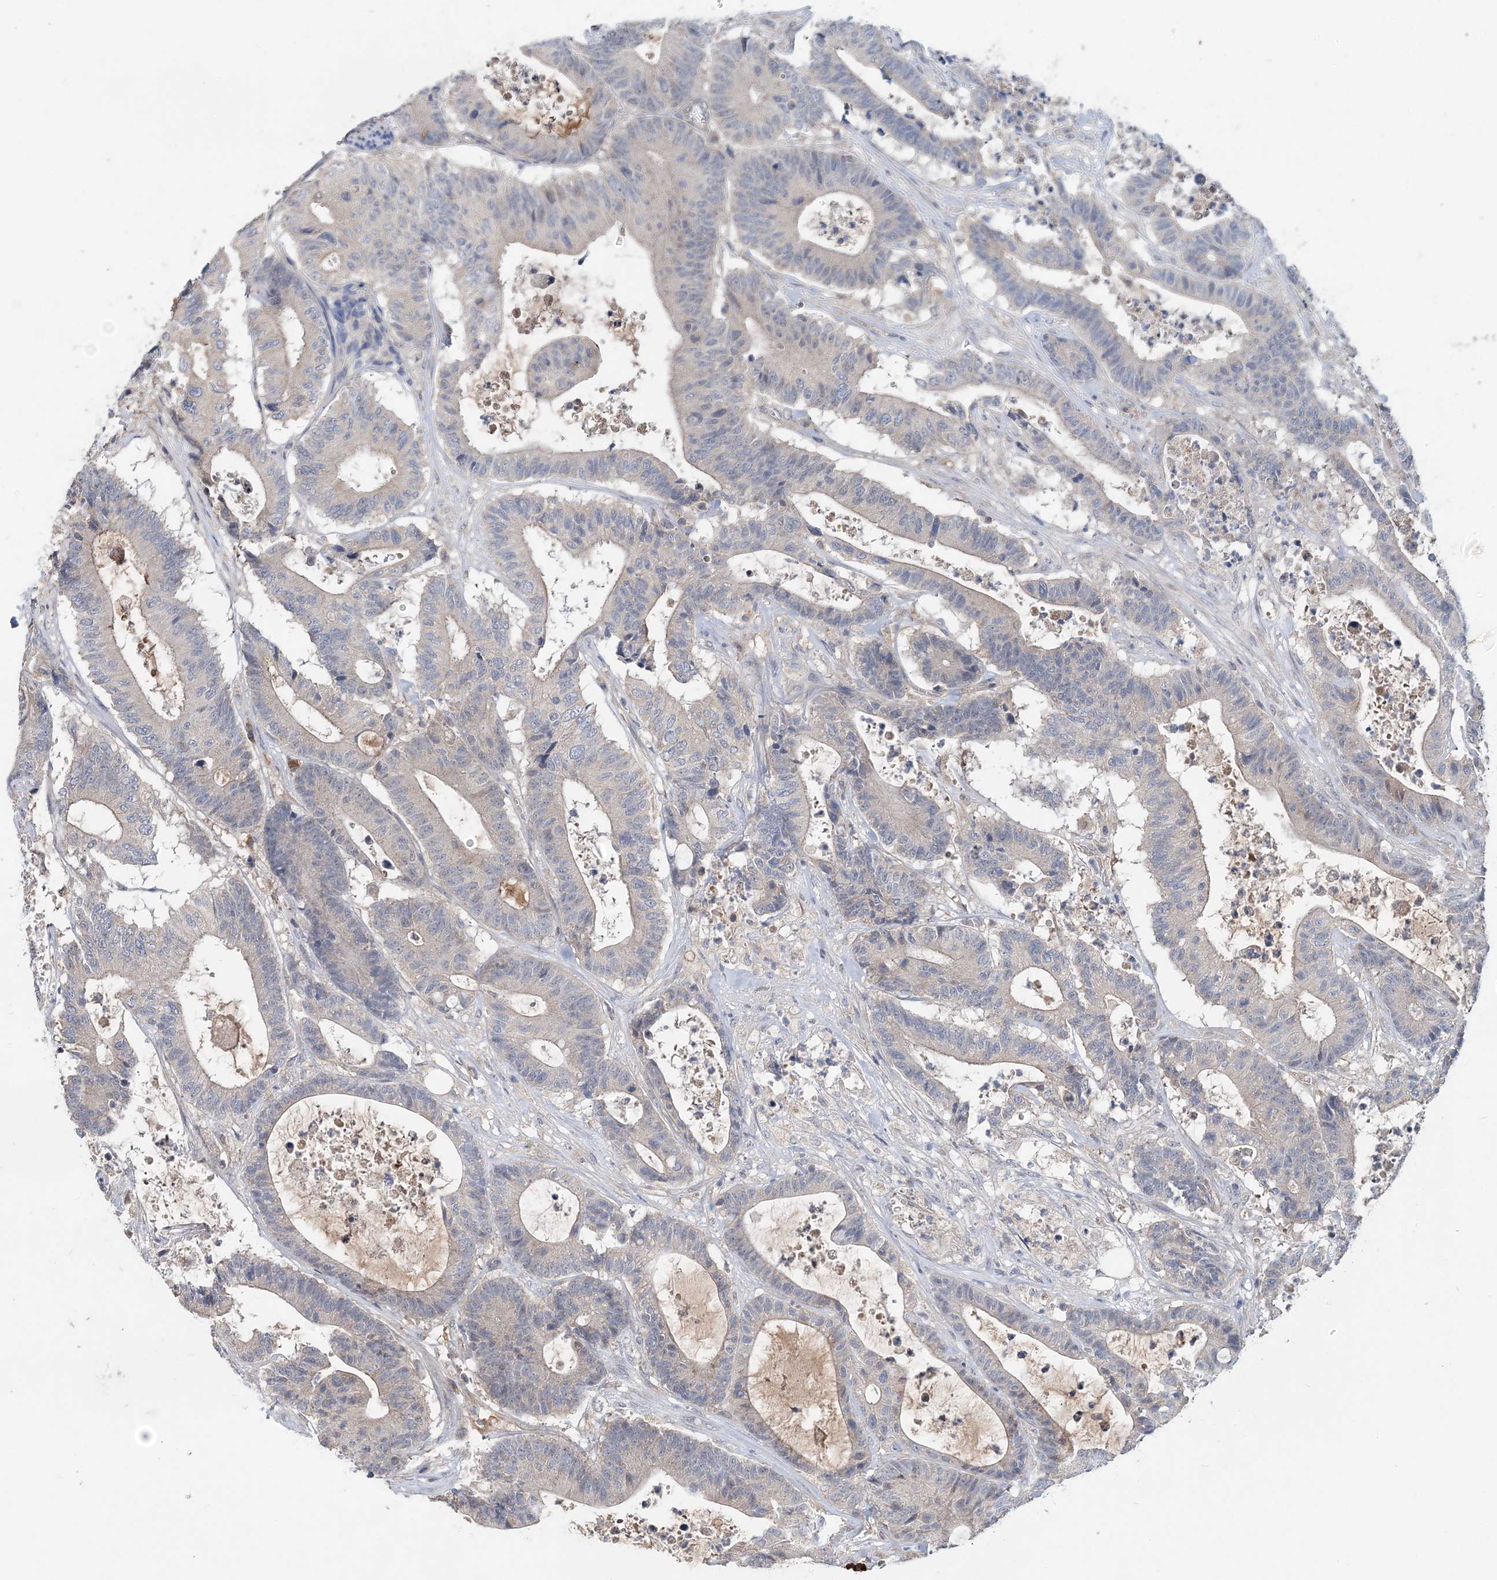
{"staining": {"intensity": "negative", "quantity": "none", "location": "none"}, "tissue": "colorectal cancer", "cell_type": "Tumor cells", "image_type": "cancer", "snomed": [{"axis": "morphology", "description": "Adenocarcinoma, NOS"}, {"axis": "topography", "description": "Colon"}], "caption": "Immunohistochemical staining of human colorectal cancer (adenocarcinoma) exhibits no significant staining in tumor cells.", "gene": "RNF25", "patient": {"sex": "female", "age": 84}}